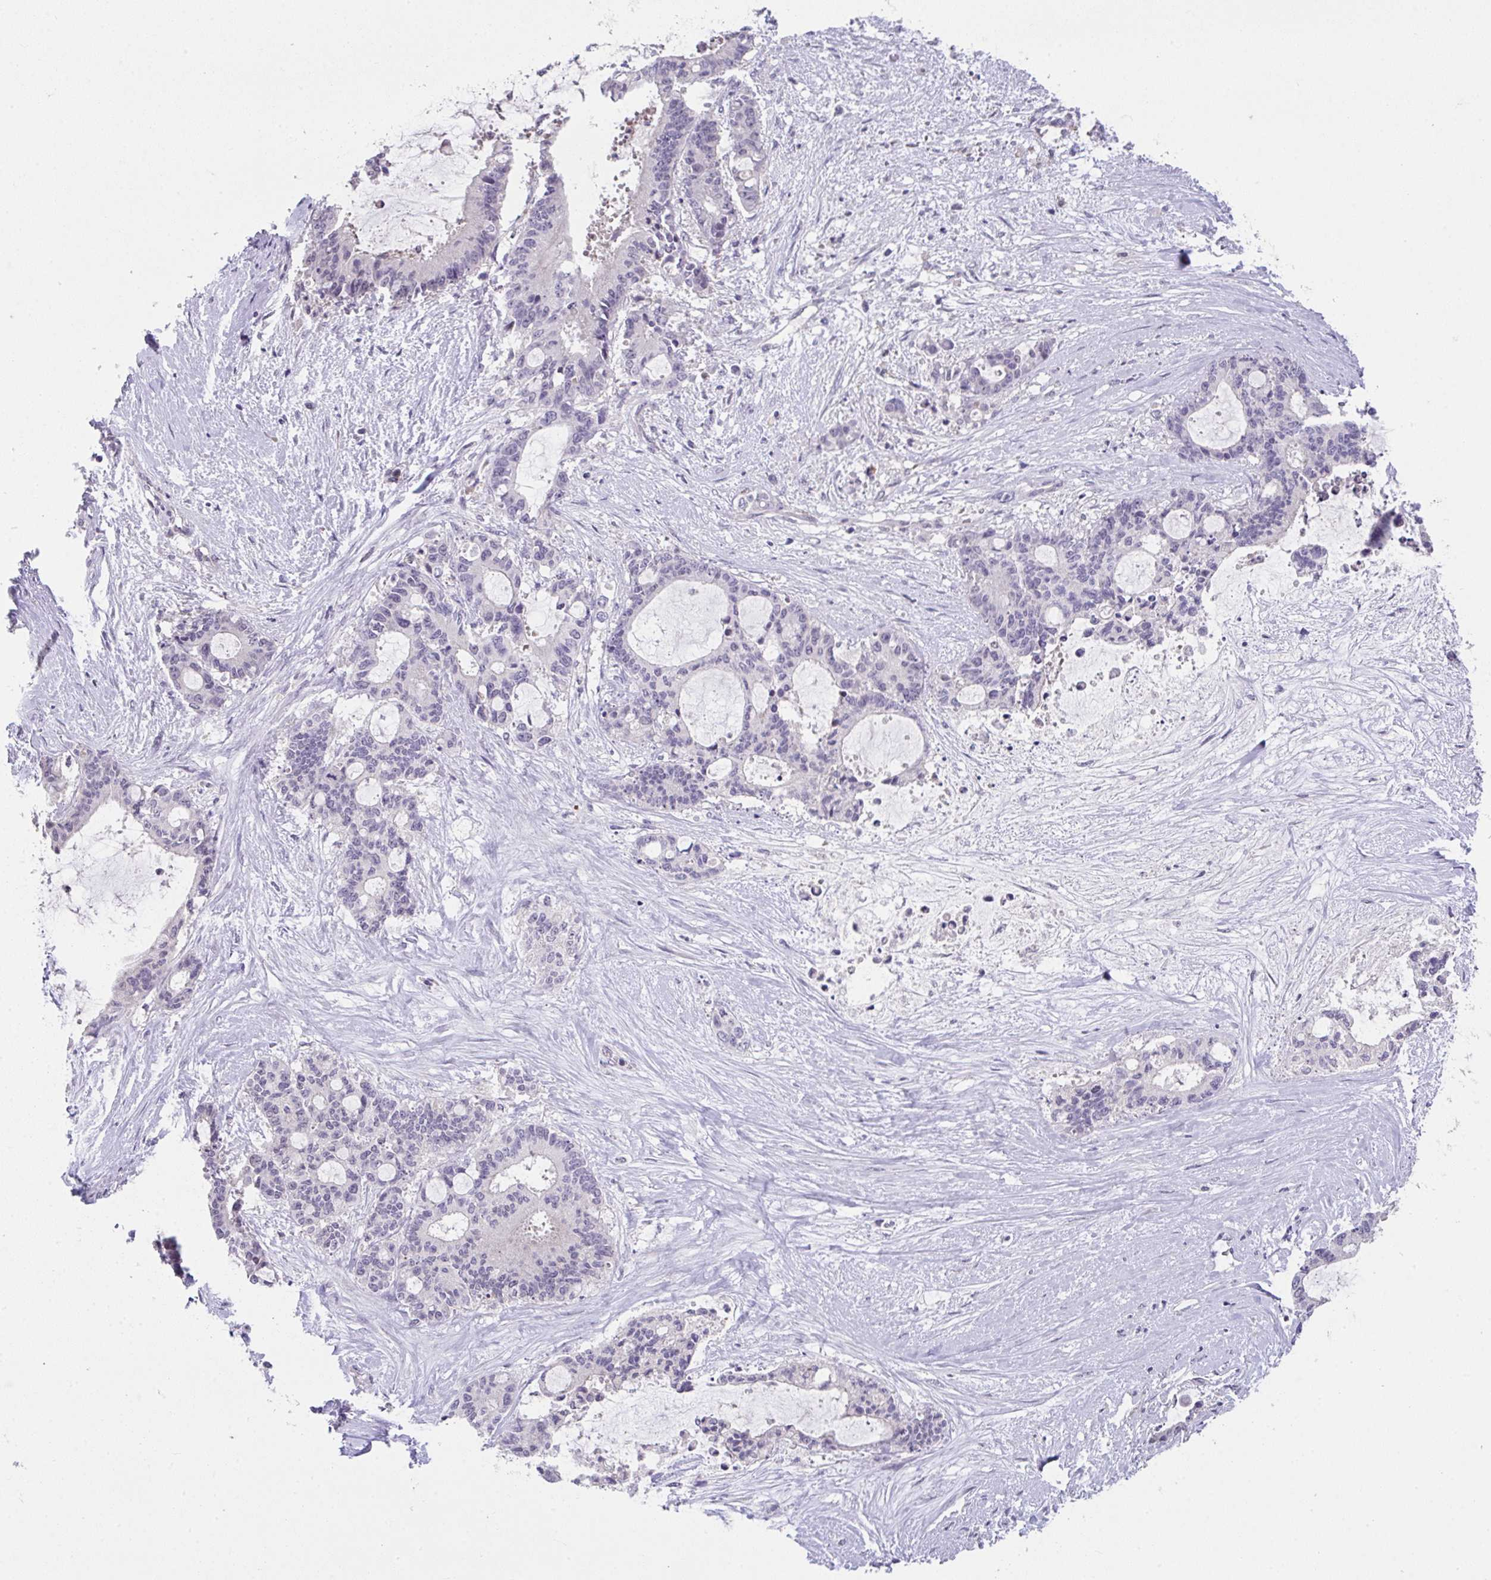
{"staining": {"intensity": "negative", "quantity": "none", "location": "none"}, "tissue": "liver cancer", "cell_type": "Tumor cells", "image_type": "cancer", "snomed": [{"axis": "morphology", "description": "Normal tissue, NOS"}, {"axis": "morphology", "description": "Cholangiocarcinoma"}, {"axis": "topography", "description": "Liver"}, {"axis": "topography", "description": "Peripheral nerve tissue"}], "caption": "The image shows no significant staining in tumor cells of liver cancer (cholangiocarcinoma).", "gene": "GLTPD2", "patient": {"sex": "female", "age": 73}}